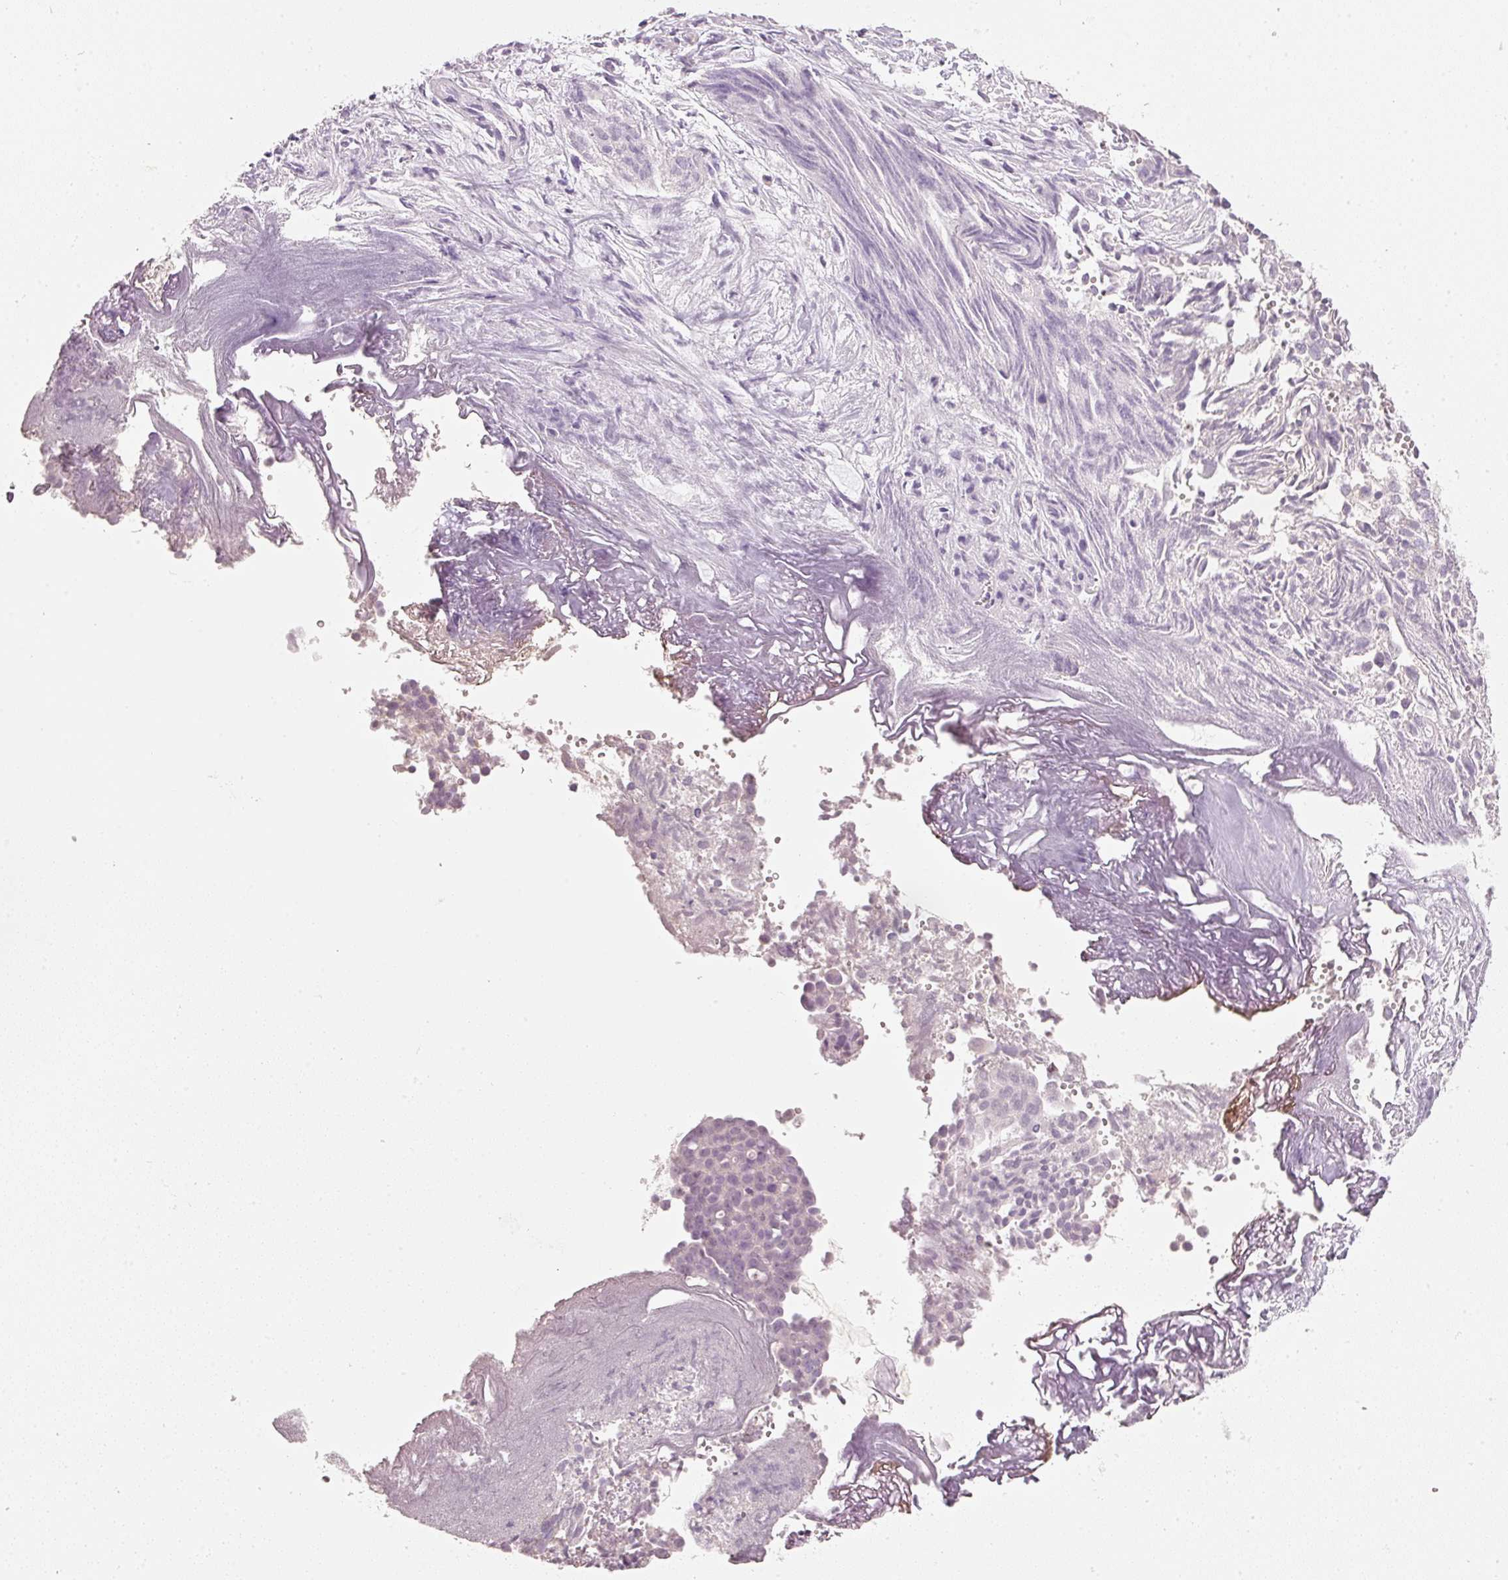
{"staining": {"intensity": "negative", "quantity": "none", "location": "none"}, "tissue": "ovarian cancer", "cell_type": "Tumor cells", "image_type": "cancer", "snomed": [{"axis": "morphology", "description": "Cystadenocarcinoma, serous, NOS"}, {"axis": "topography", "description": "Soft tissue"}, {"axis": "topography", "description": "Ovary"}], "caption": "There is no significant expression in tumor cells of ovarian serous cystadenocarcinoma.", "gene": "STEAP1", "patient": {"sex": "female", "age": 57}}